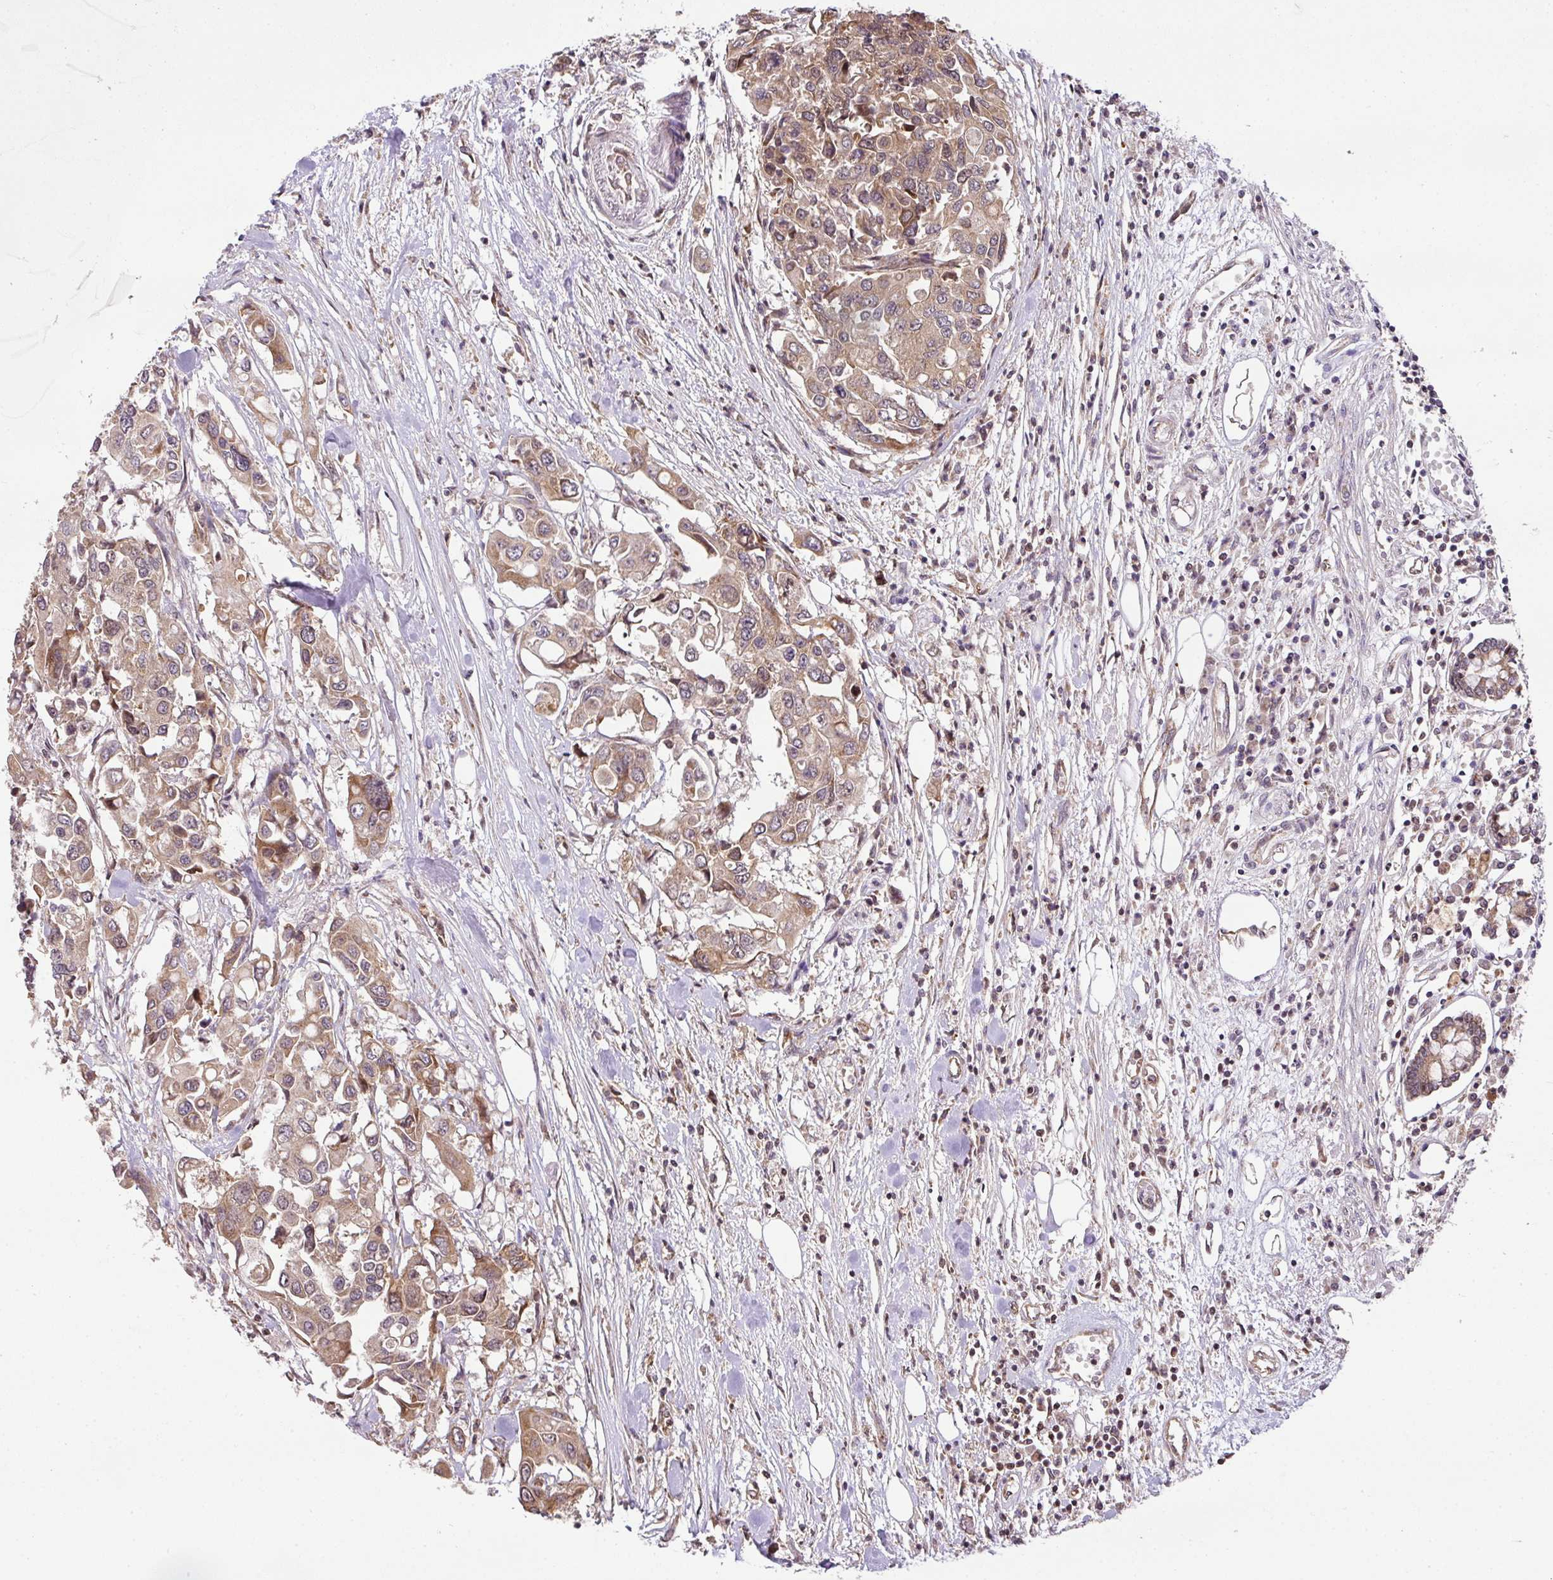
{"staining": {"intensity": "moderate", "quantity": ">75%", "location": "cytoplasmic/membranous,nuclear"}, "tissue": "colorectal cancer", "cell_type": "Tumor cells", "image_type": "cancer", "snomed": [{"axis": "morphology", "description": "Adenocarcinoma, NOS"}, {"axis": "topography", "description": "Colon"}], "caption": "Human adenocarcinoma (colorectal) stained with a brown dye demonstrates moderate cytoplasmic/membranous and nuclear positive positivity in about >75% of tumor cells.", "gene": "PLK1", "patient": {"sex": "male", "age": 77}}